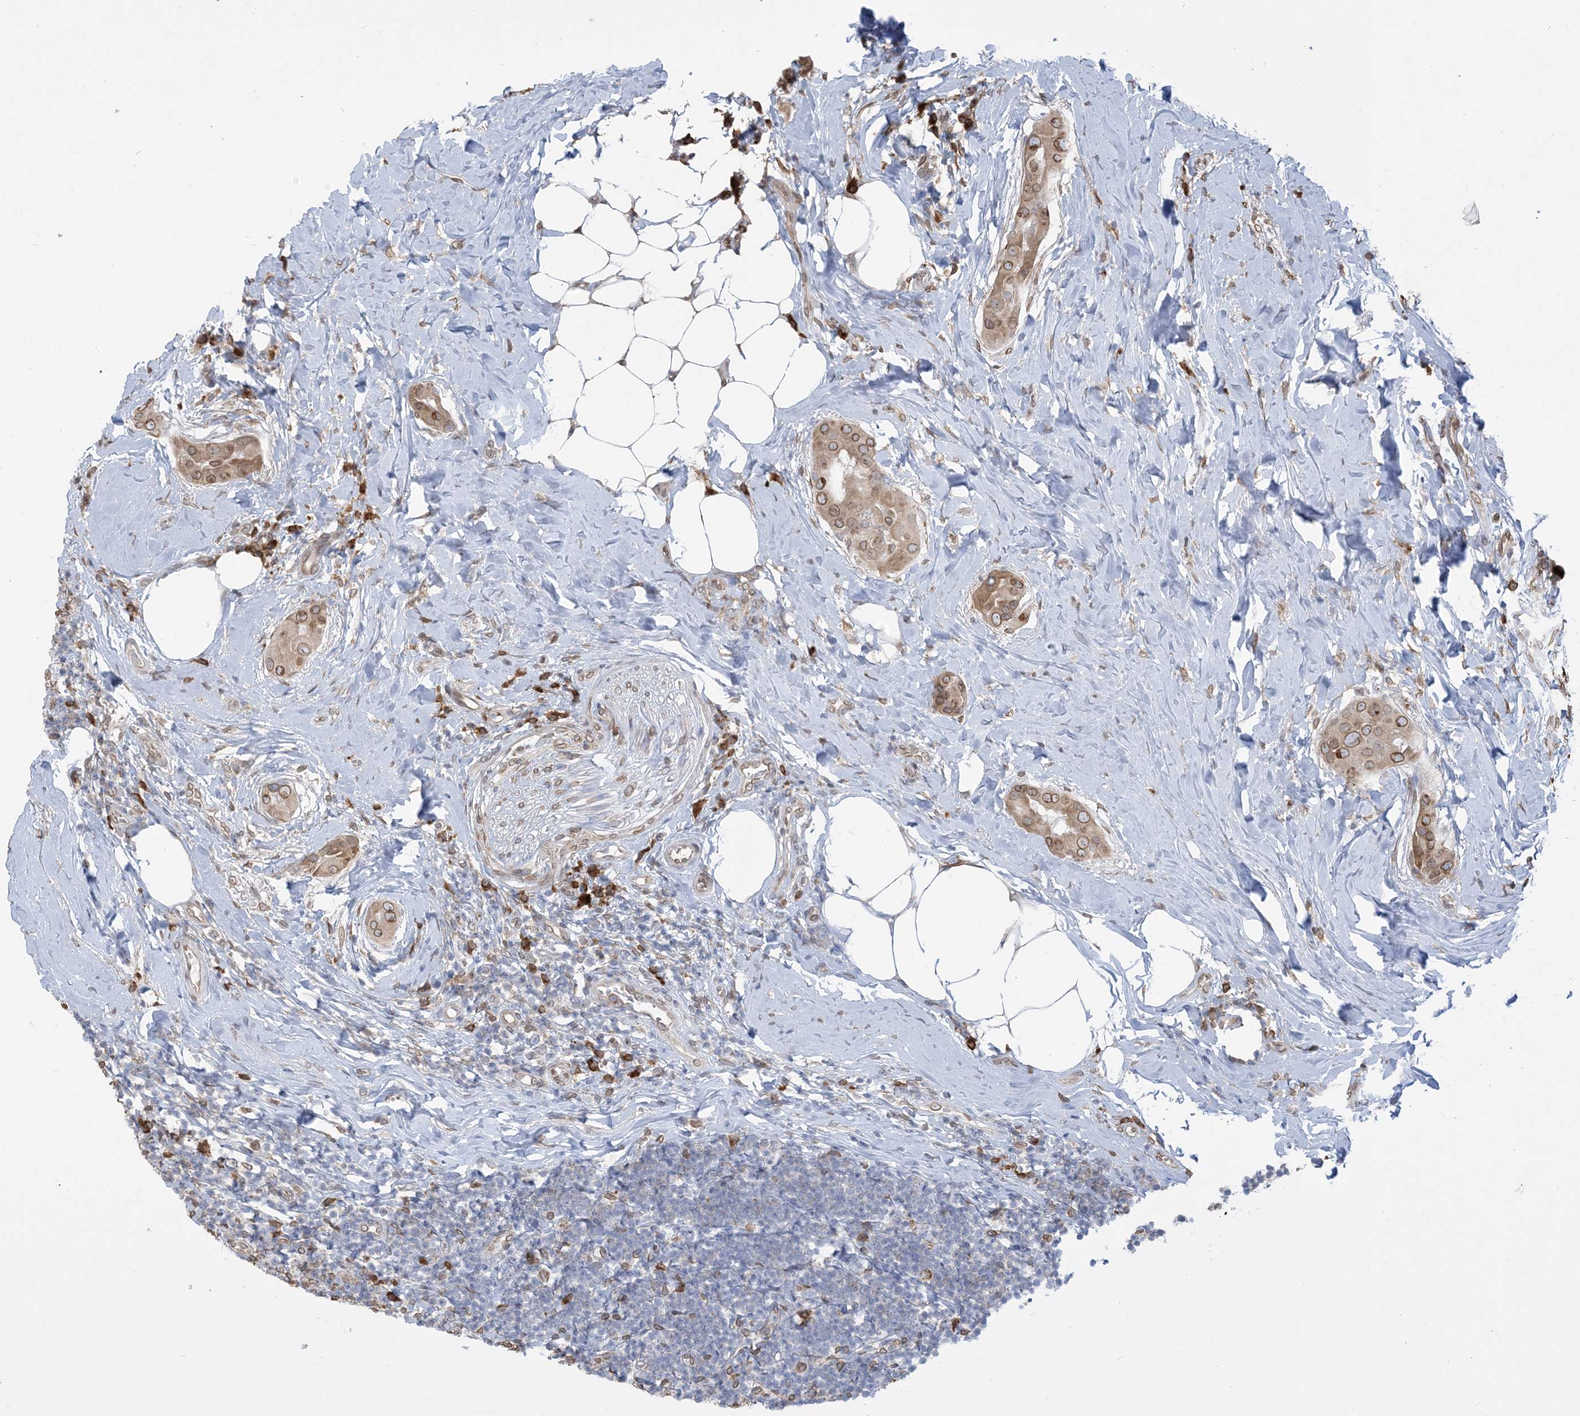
{"staining": {"intensity": "moderate", "quantity": ">75%", "location": "cytoplasmic/membranous,nuclear"}, "tissue": "thyroid cancer", "cell_type": "Tumor cells", "image_type": "cancer", "snomed": [{"axis": "morphology", "description": "Papillary adenocarcinoma, NOS"}, {"axis": "topography", "description": "Thyroid gland"}], "caption": "Moderate cytoplasmic/membranous and nuclear expression for a protein is identified in approximately >75% of tumor cells of thyroid cancer (papillary adenocarcinoma) using immunohistochemistry.", "gene": "WWP1", "patient": {"sex": "male", "age": 33}}